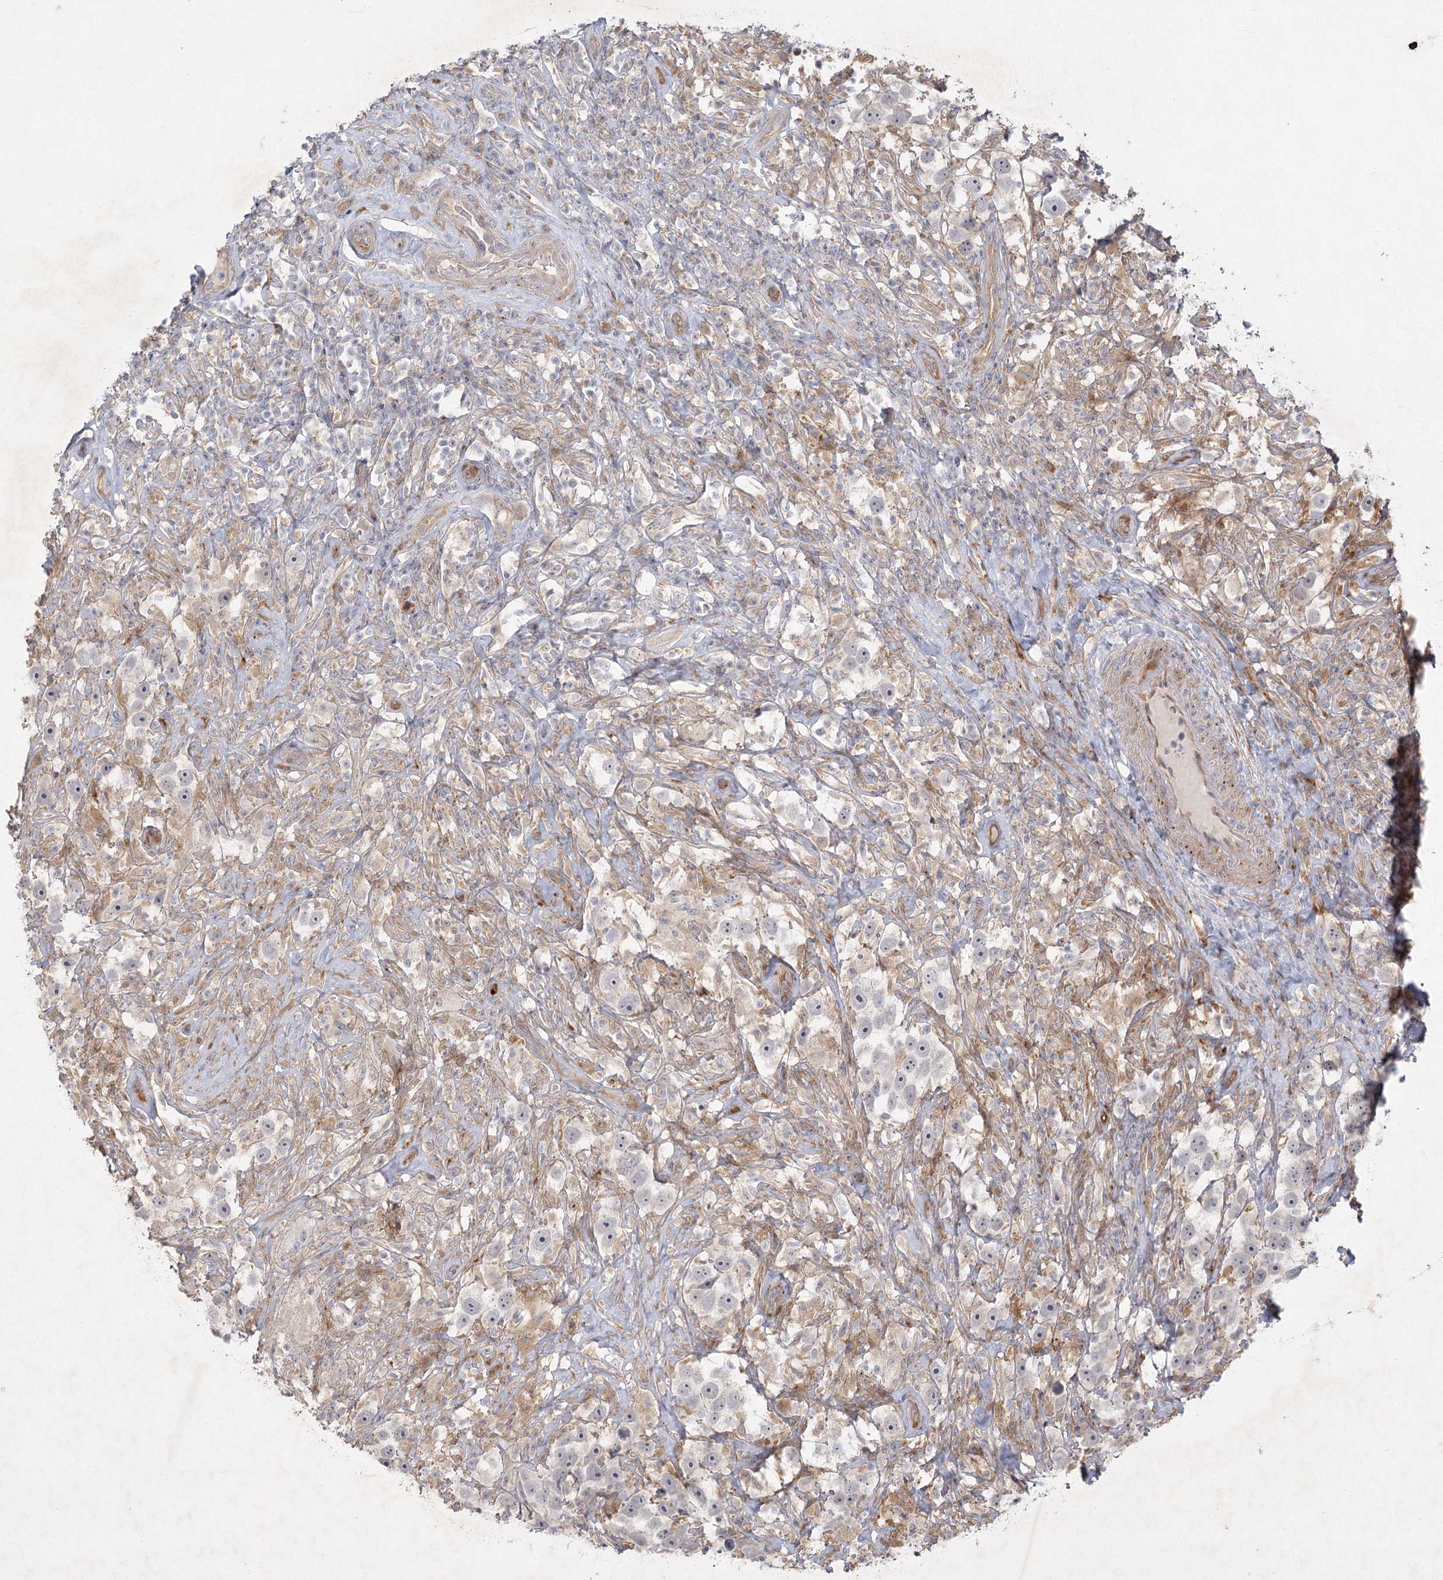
{"staining": {"intensity": "negative", "quantity": "none", "location": "none"}, "tissue": "testis cancer", "cell_type": "Tumor cells", "image_type": "cancer", "snomed": [{"axis": "morphology", "description": "Seminoma, NOS"}, {"axis": "topography", "description": "Testis"}], "caption": "This is a image of IHC staining of testis cancer, which shows no expression in tumor cells.", "gene": "FAM110C", "patient": {"sex": "male", "age": 49}}